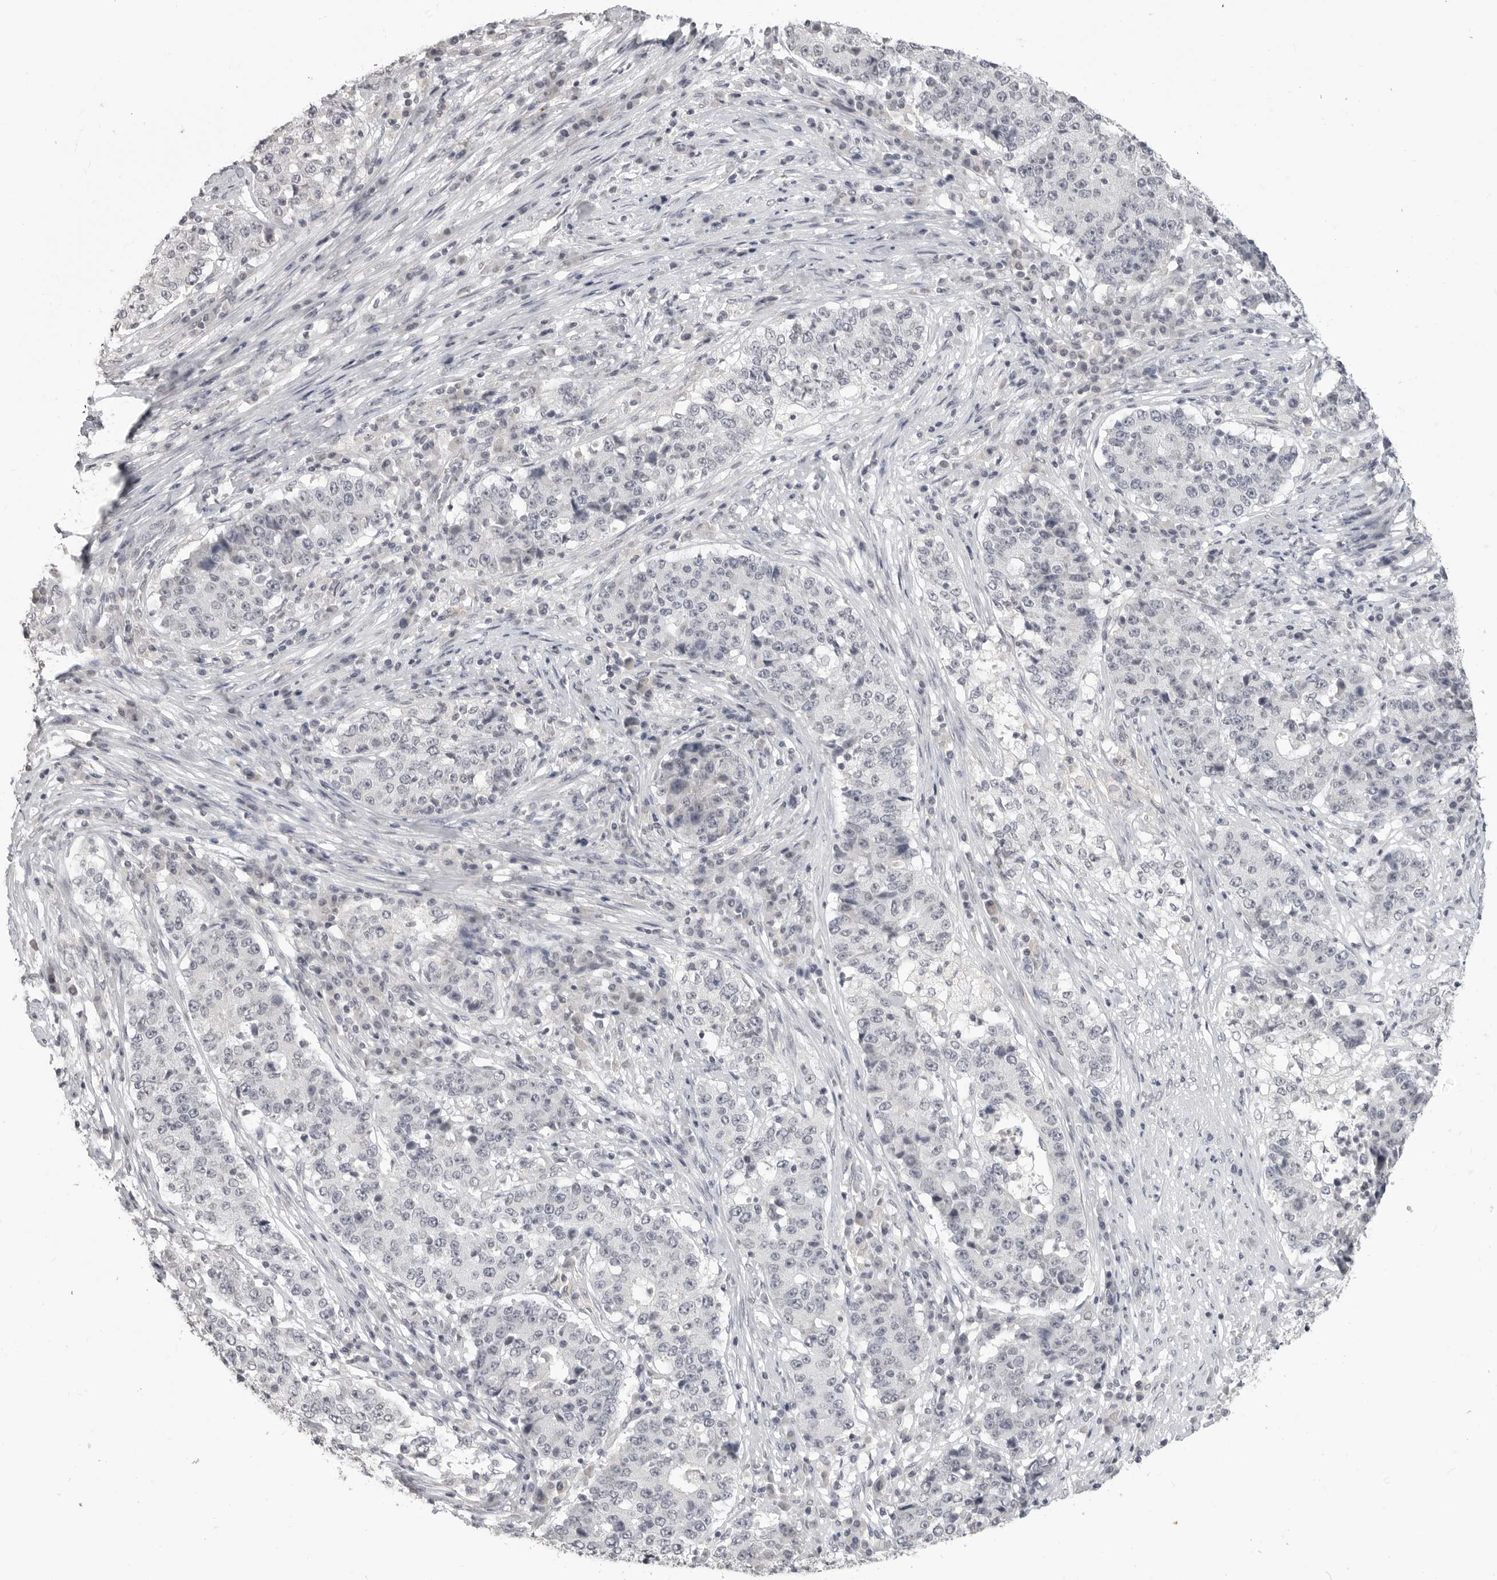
{"staining": {"intensity": "negative", "quantity": "none", "location": "none"}, "tissue": "stomach cancer", "cell_type": "Tumor cells", "image_type": "cancer", "snomed": [{"axis": "morphology", "description": "Adenocarcinoma, NOS"}, {"axis": "topography", "description": "Stomach"}], "caption": "This image is of stomach cancer stained with immunohistochemistry to label a protein in brown with the nuclei are counter-stained blue. There is no positivity in tumor cells. (Immunohistochemistry (ihc), brightfield microscopy, high magnification).", "gene": "PRSS1", "patient": {"sex": "male", "age": 59}}